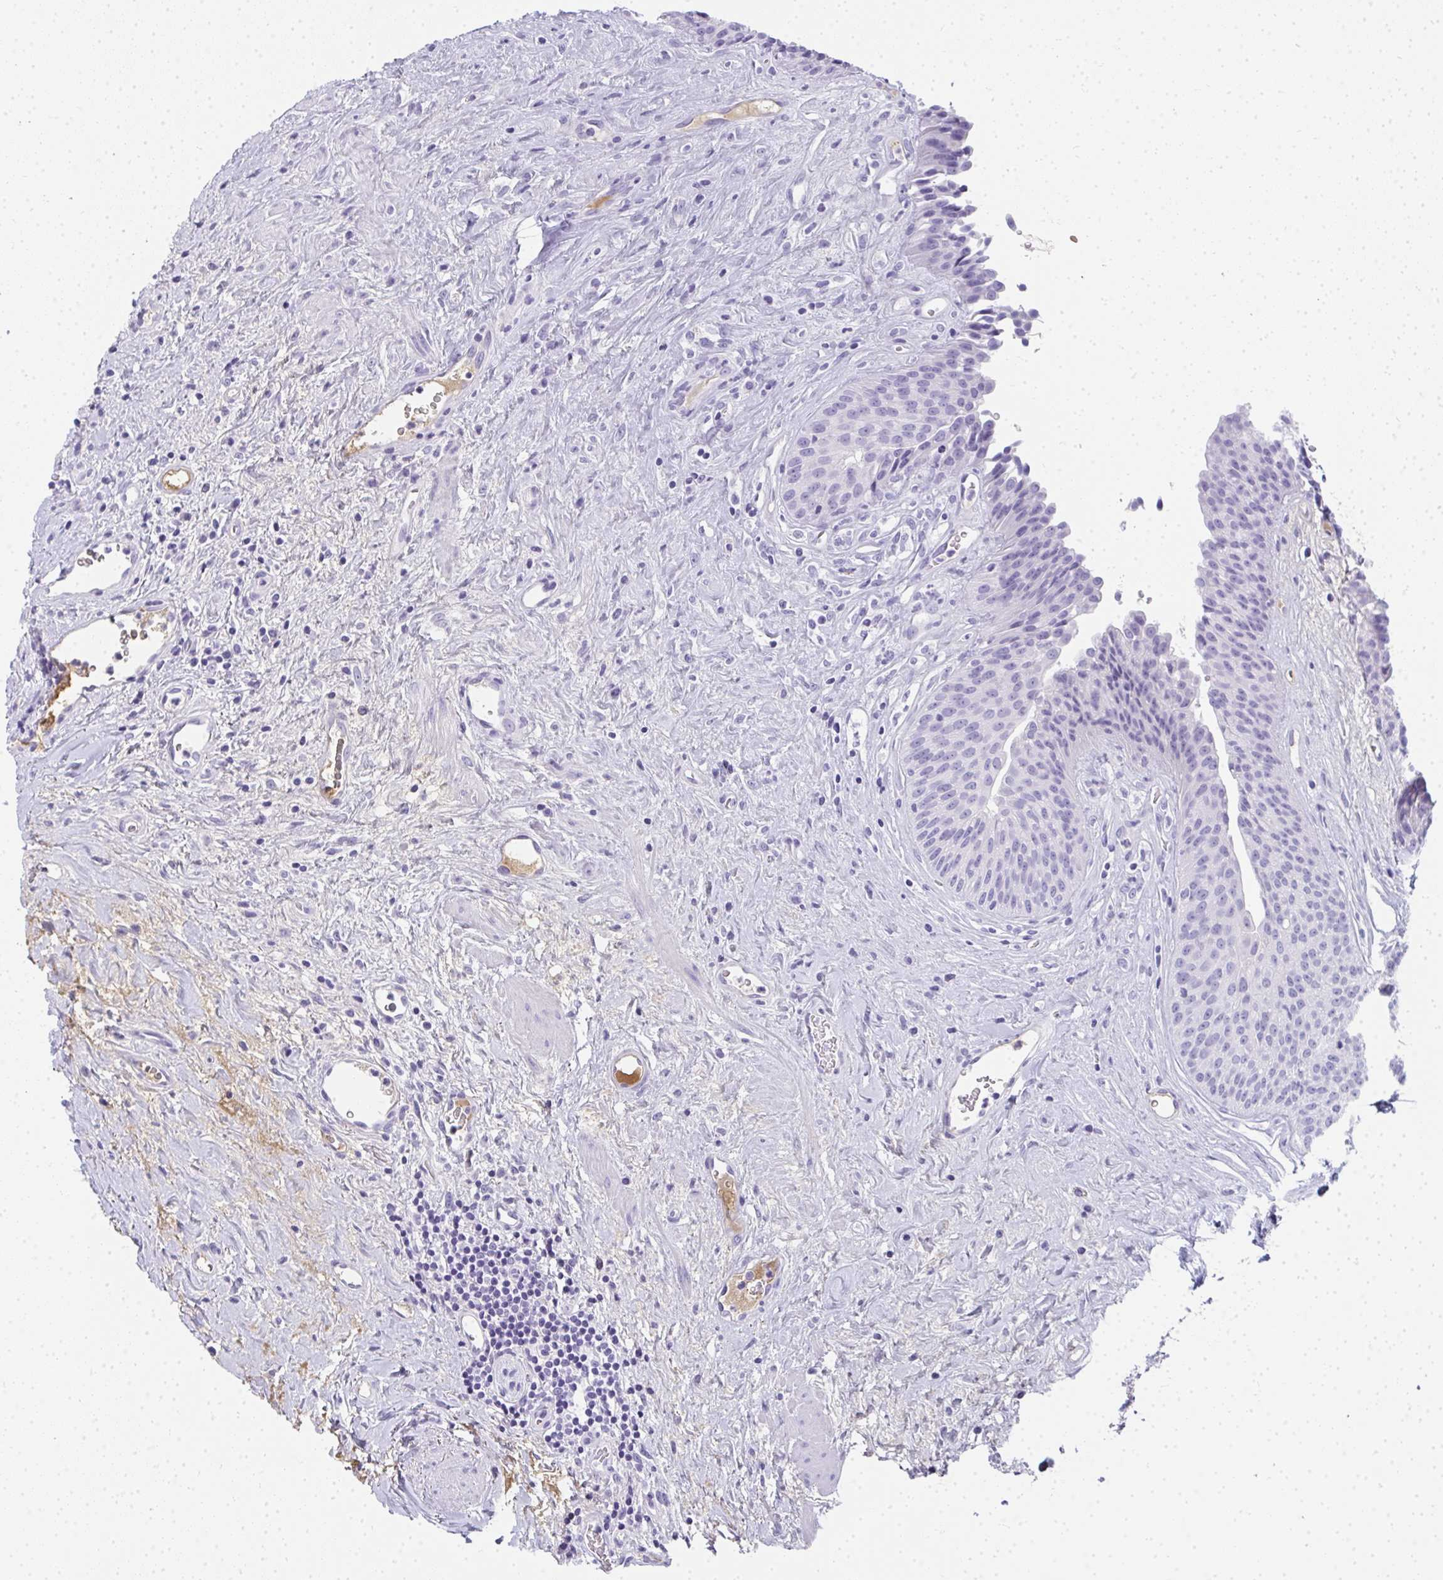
{"staining": {"intensity": "negative", "quantity": "none", "location": "none"}, "tissue": "urinary bladder", "cell_type": "Urothelial cells", "image_type": "normal", "snomed": [{"axis": "morphology", "description": "Normal tissue, NOS"}, {"axis": "topography", "description": "Urinary bladder"}], "caption": "Immunohistochemical staining of unremarkable human urinary bladder shows no significant positivity in urothelial cells. (Brightfield microscopy of DAB immunohistochemistry (IHC) at high magnification).", "gene": "ZSWIM3", "patient": {"sex": "female", "age": 56}}